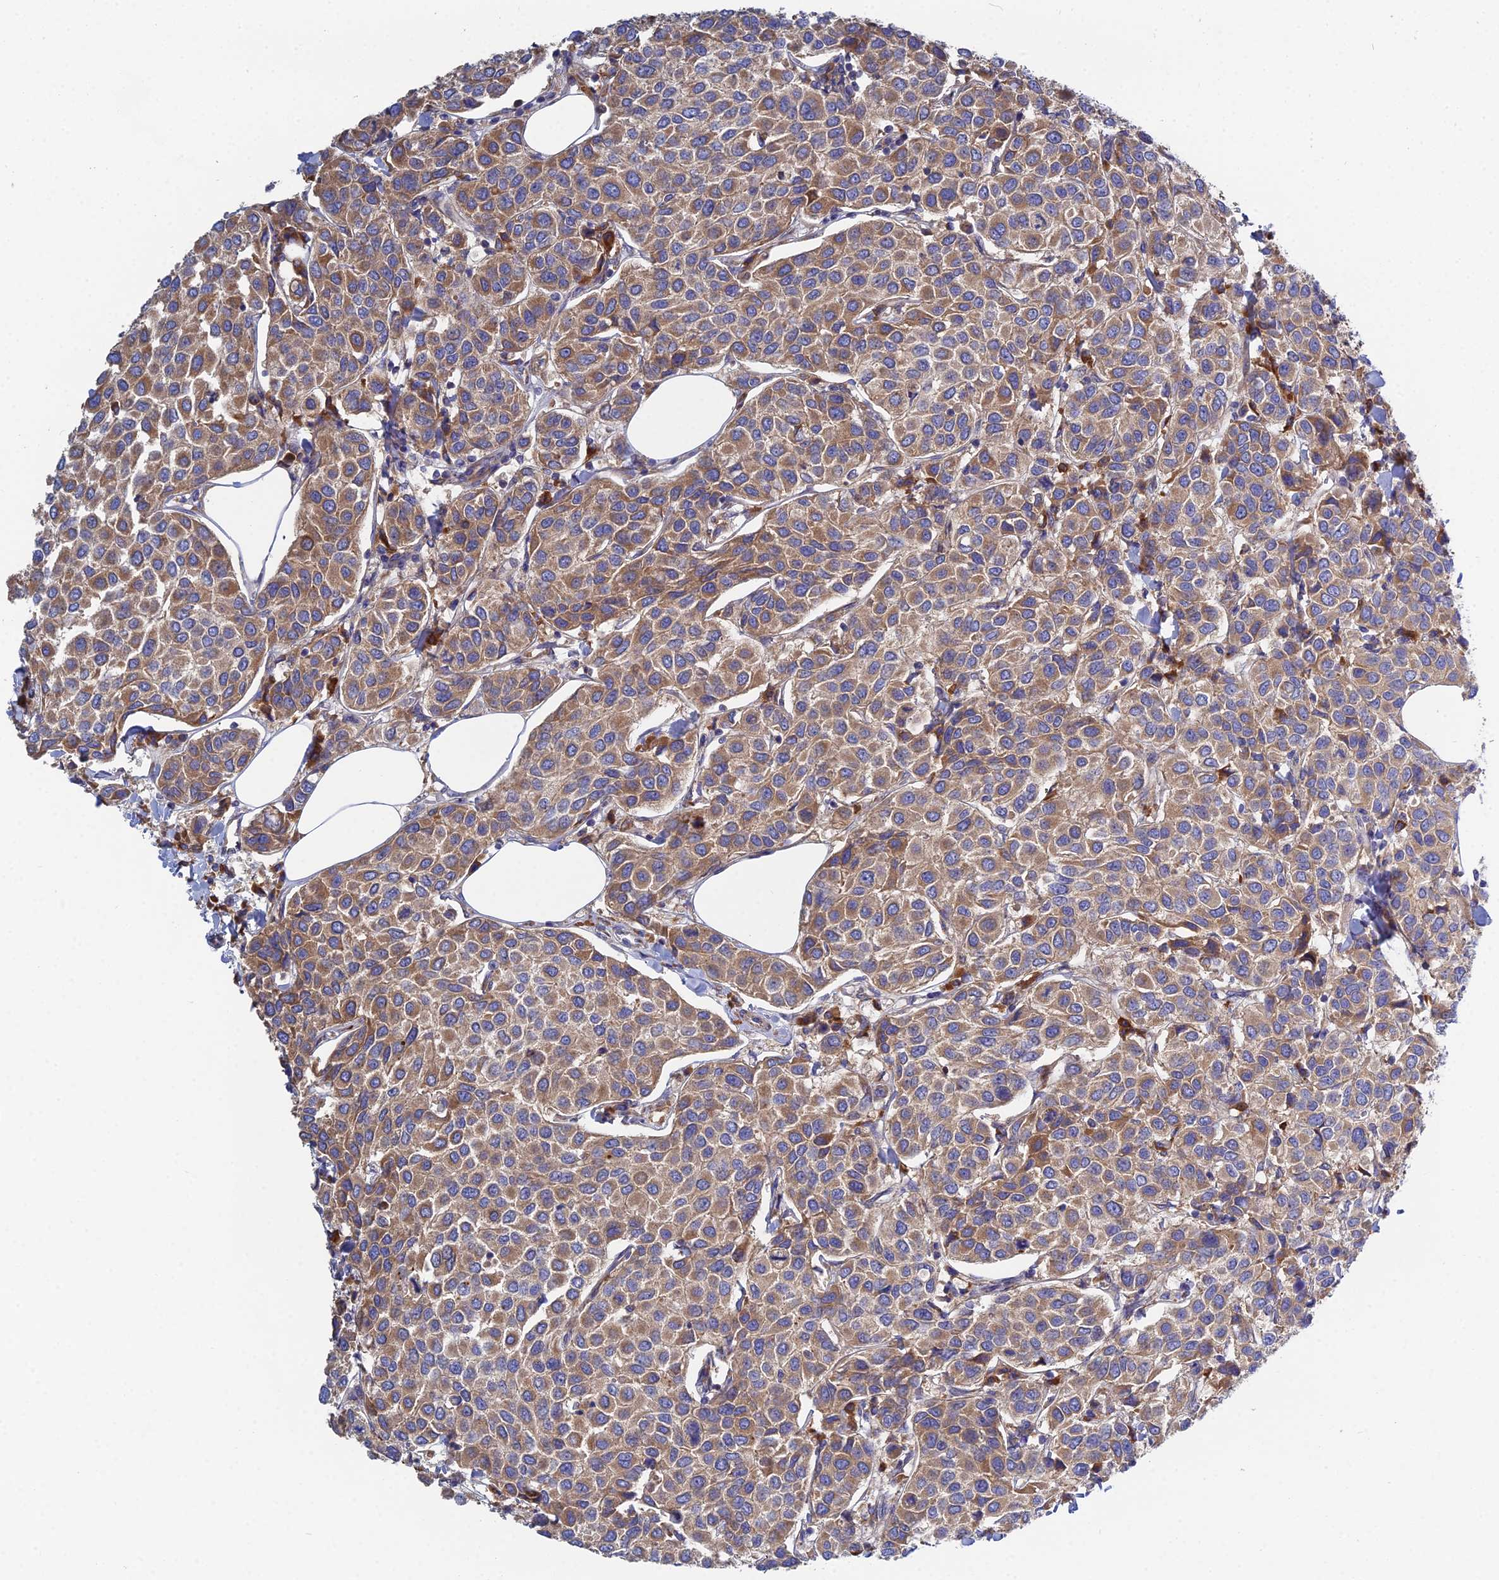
{"staining": {"intensity": "moderate", "quantity": ">75%", "location": "cytoplasmic/membranous"}, "tissue": "breast cancer", "cell_type": "Tumor cells", "image_type": "cancer", "snomed": [{"axis": "morphology", "description": "Duct carcinoma"}, {"axis": "topography", "description": "Breast"}], "caption": "A brown stain highlights moderate cytoplasmic/membranous positivity of a protein in intraductal carcinoma (breast) tumor cells.", "gene": "CLCN3", "patient": {"sex": "female", "age": 55}}